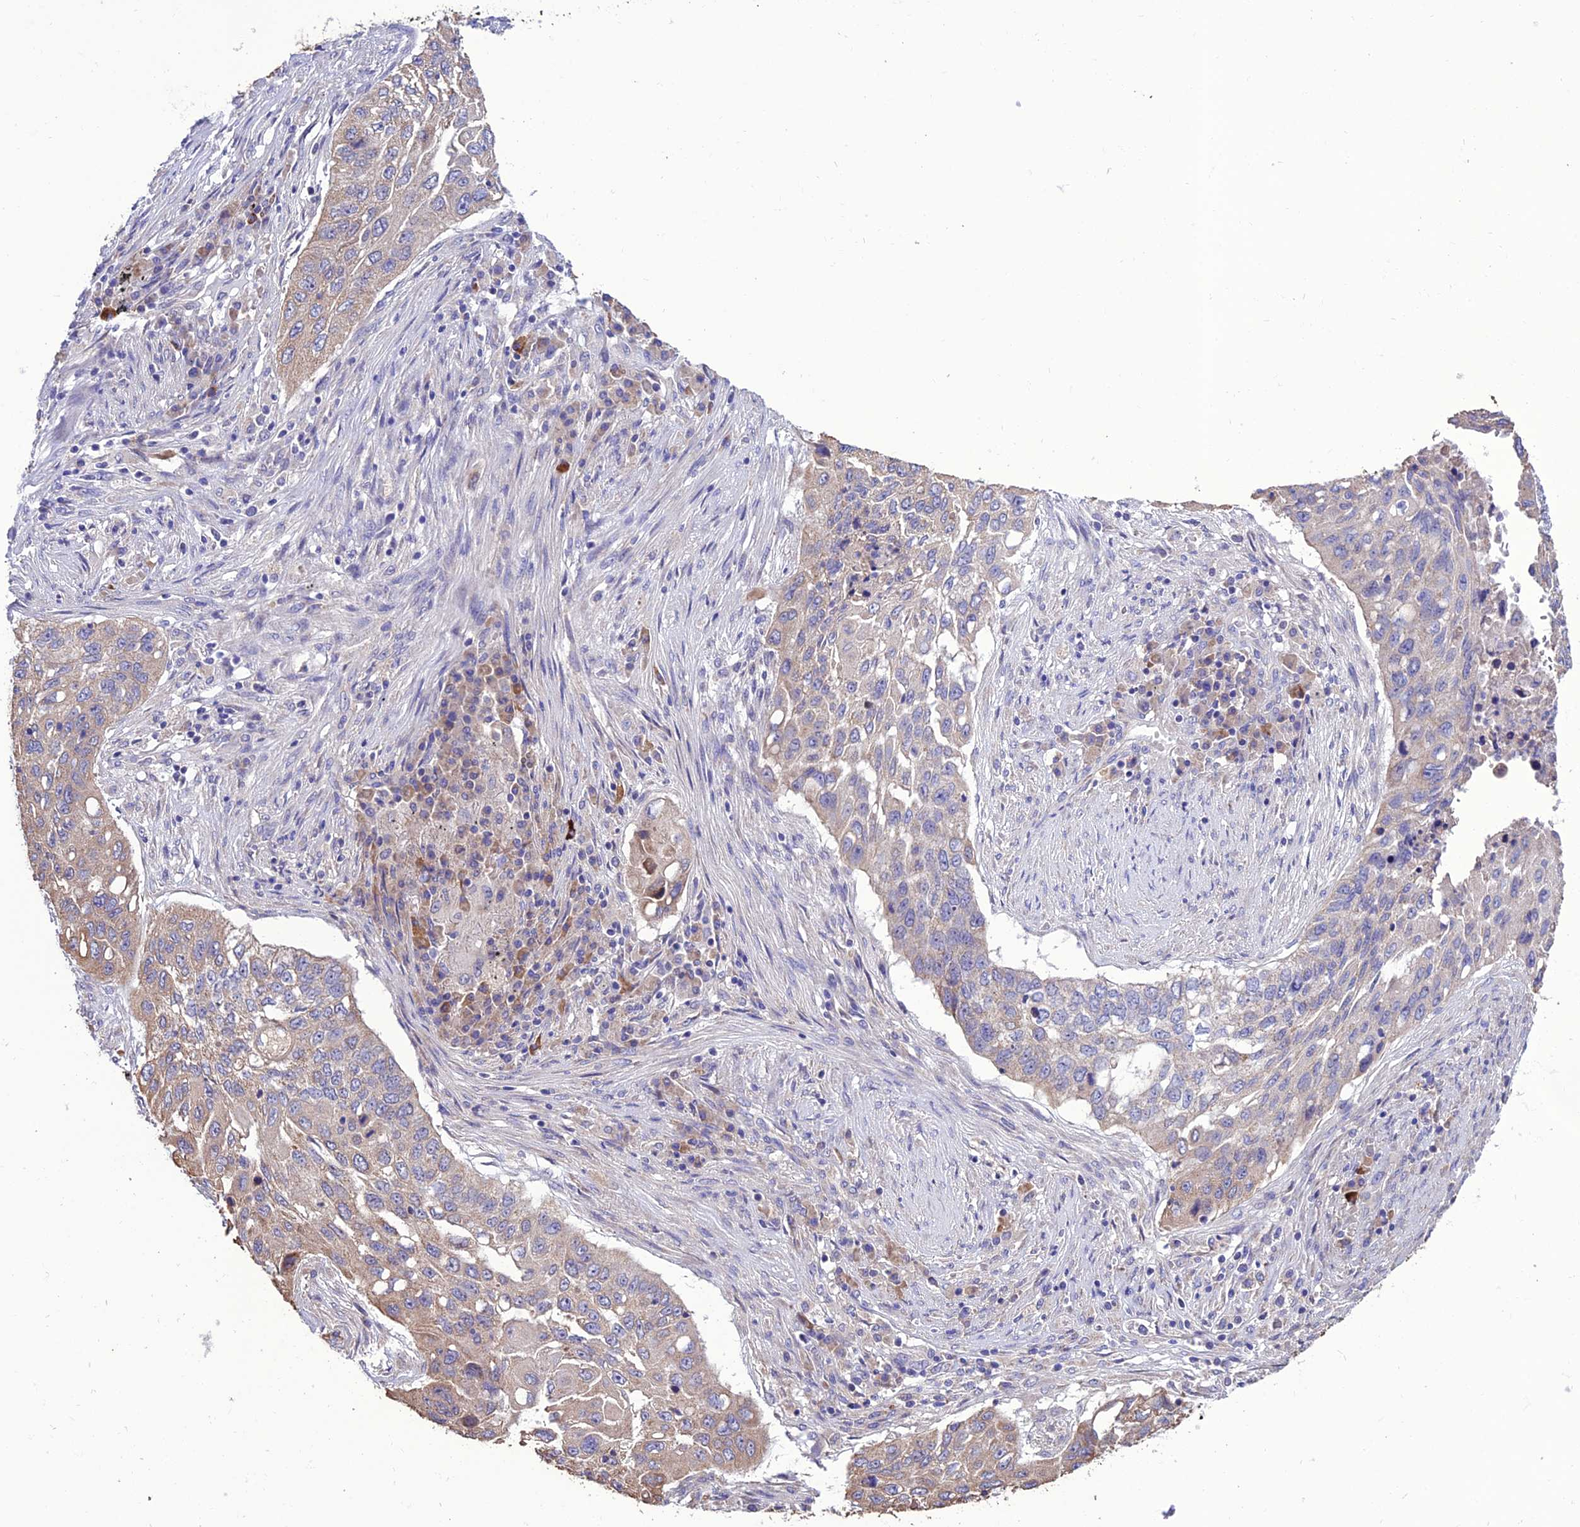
{"staining": {"intensity": "weak", "quantity": "<25%", "location": "cytoplasmic/membranous"}, "tissue": "lung cancer", "cell_type": "Tumor cells", "image_type": "cancer", "snomed": [{"axis": "morphology", "description": "Squamous cell carcinoma, NOS"}, {"axis": "topography", "description": "Lung"}], "caption": "This is an immunohistochemistry (IHC) photomicrograph of squamous cell carcinoma (lung). There is no expression in tumor cells.", "gene": "HOGA1", "patient": {"sex": "female", "age": 63}}